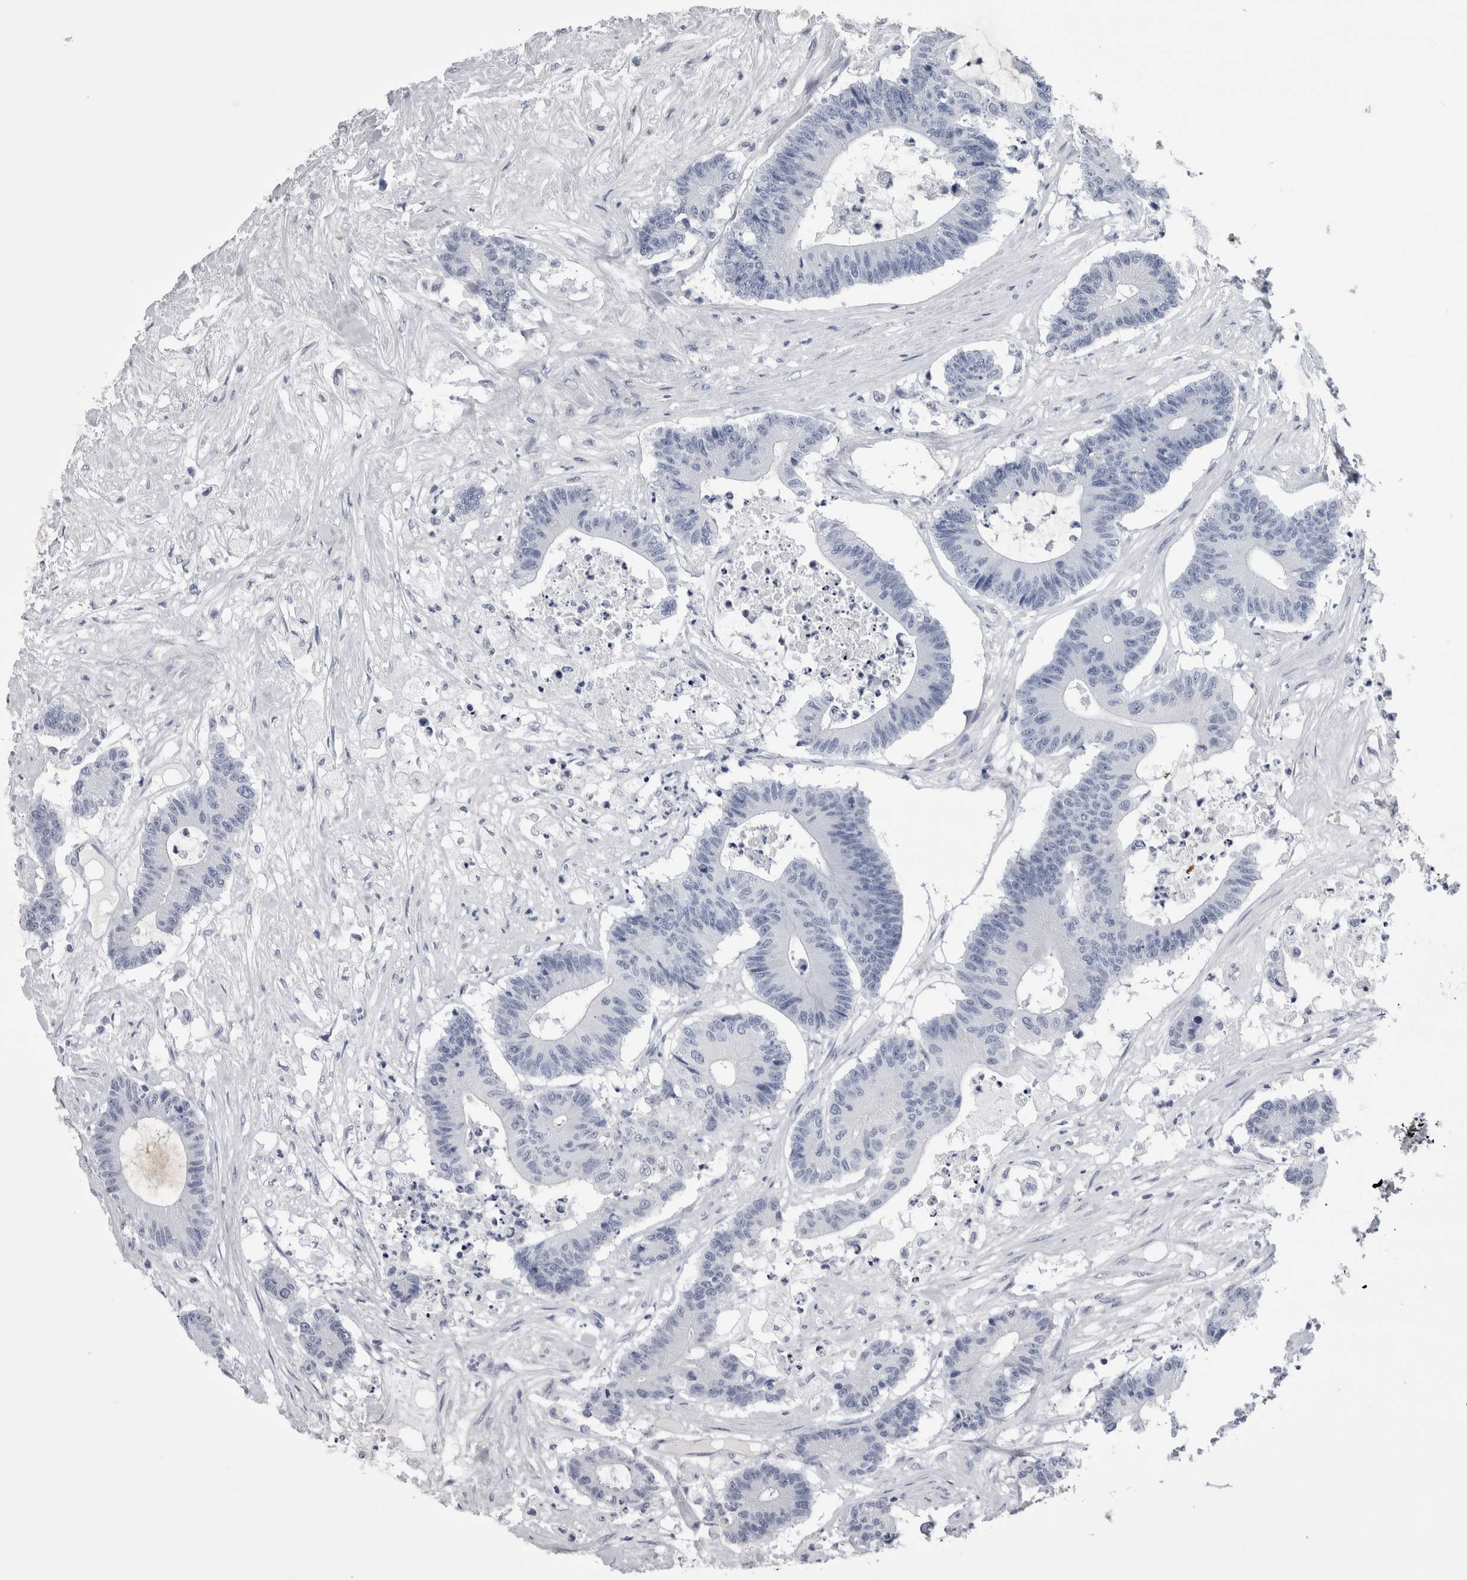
{"staining": {"intensity": "negative", "quantity": "none", "location": "none"}, "tissue": "colorectal cancer", "cell_type": "Tumor cells", "image_type": "cancer", "snomed": [{"axis": "morphology", "description": "Adenocarcinoma, NOS"}, {"axis": "topography", "description": "Colon"}], "caption": "There is no significant staining in tumor cells of colorectal cancer.", "gene": "AFMID", "patient": {"sex": "female", "age": 84}}